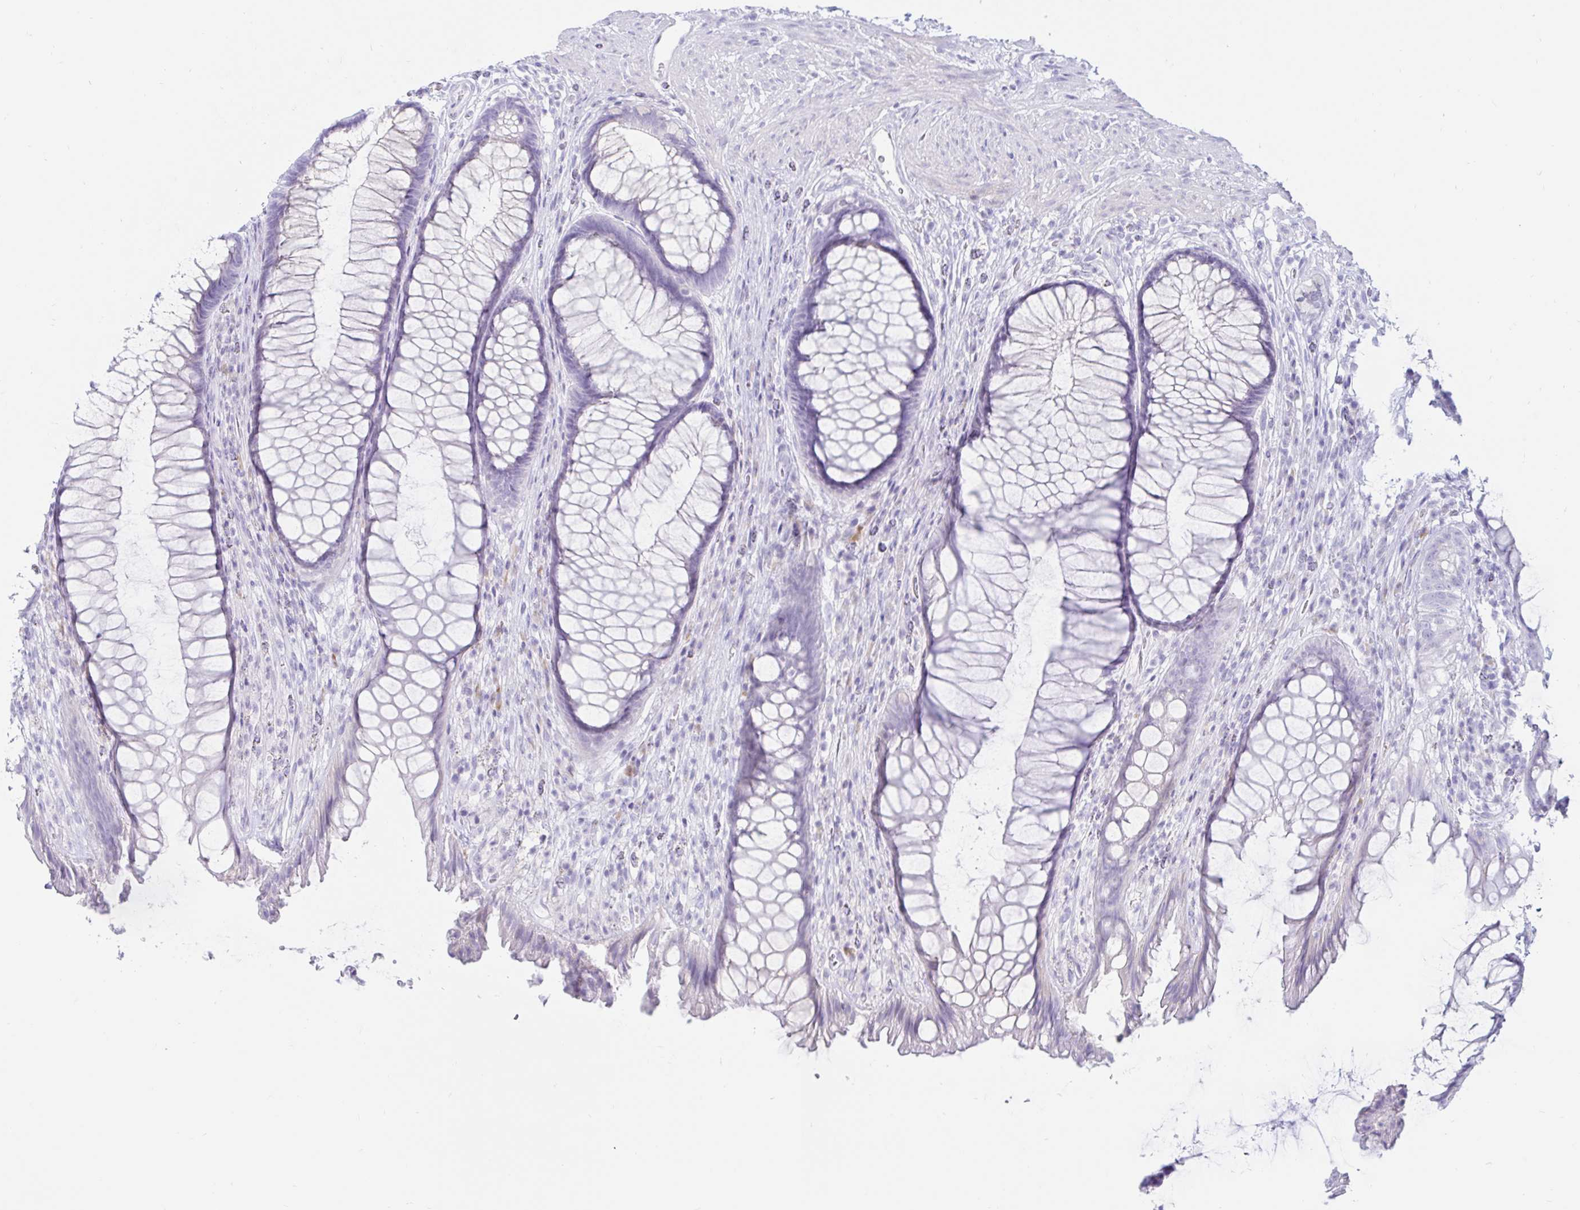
{"staining": {"intensity": "negative", "quantity": "none", "location": "none"}, "tissue": "rectum", "cell_type": "Glandular cells", "image_type": "normal", "snomed": [{"axis": "morphology", "description": "Normal tissue, NOS"}, {"axis": "topography", "description": "Rectum"}], "caption": "IHC of unremarkable human rectum displays no staining in glandular cells.", "gene": "BEST1", "patient": {"sex": "male", "age": 53}}